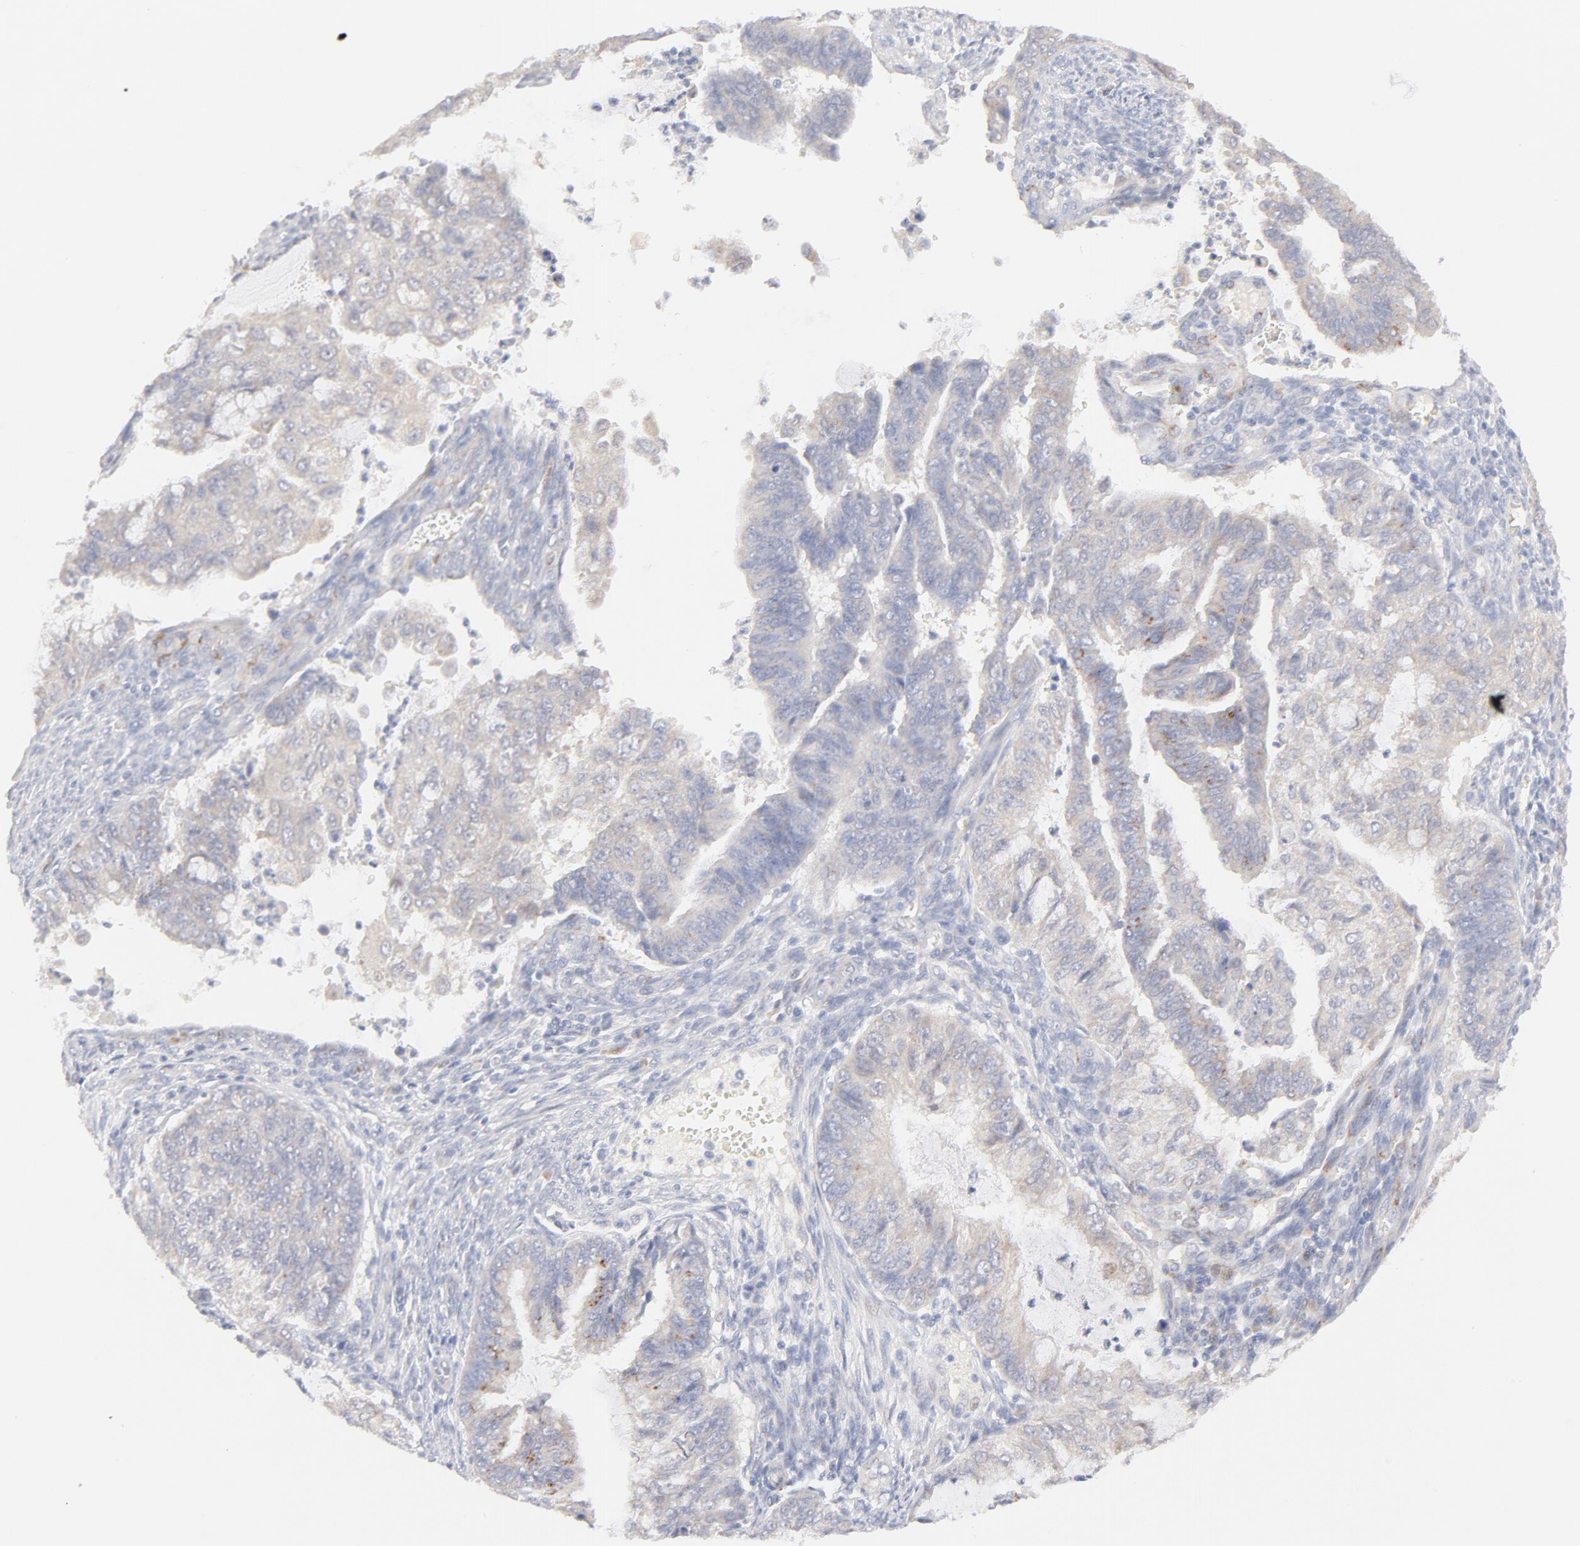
{"staining": {"intensity": "weak", "quantity": "25%-75%", "location": "cytoplasmic/membranous"}, "tissue": "endometrial cancer", "cell_type": "Tumor cells", "image_type": "cancer", "snomed": [{"axis": "morphology", "description": "Adenocarcinoma, NOS"}, {"axis": "topography", "description": "Endometrium"}], "caption": "A photomicrograph showing weak cytoplasmic/membranous staining in approximately 25%-75% of tumor cells in endometrial cancer, as visualized by brown immunohistochemical staining.", "gene": "NKX2-2", "patient": {"sex": "female", "age": 75}}